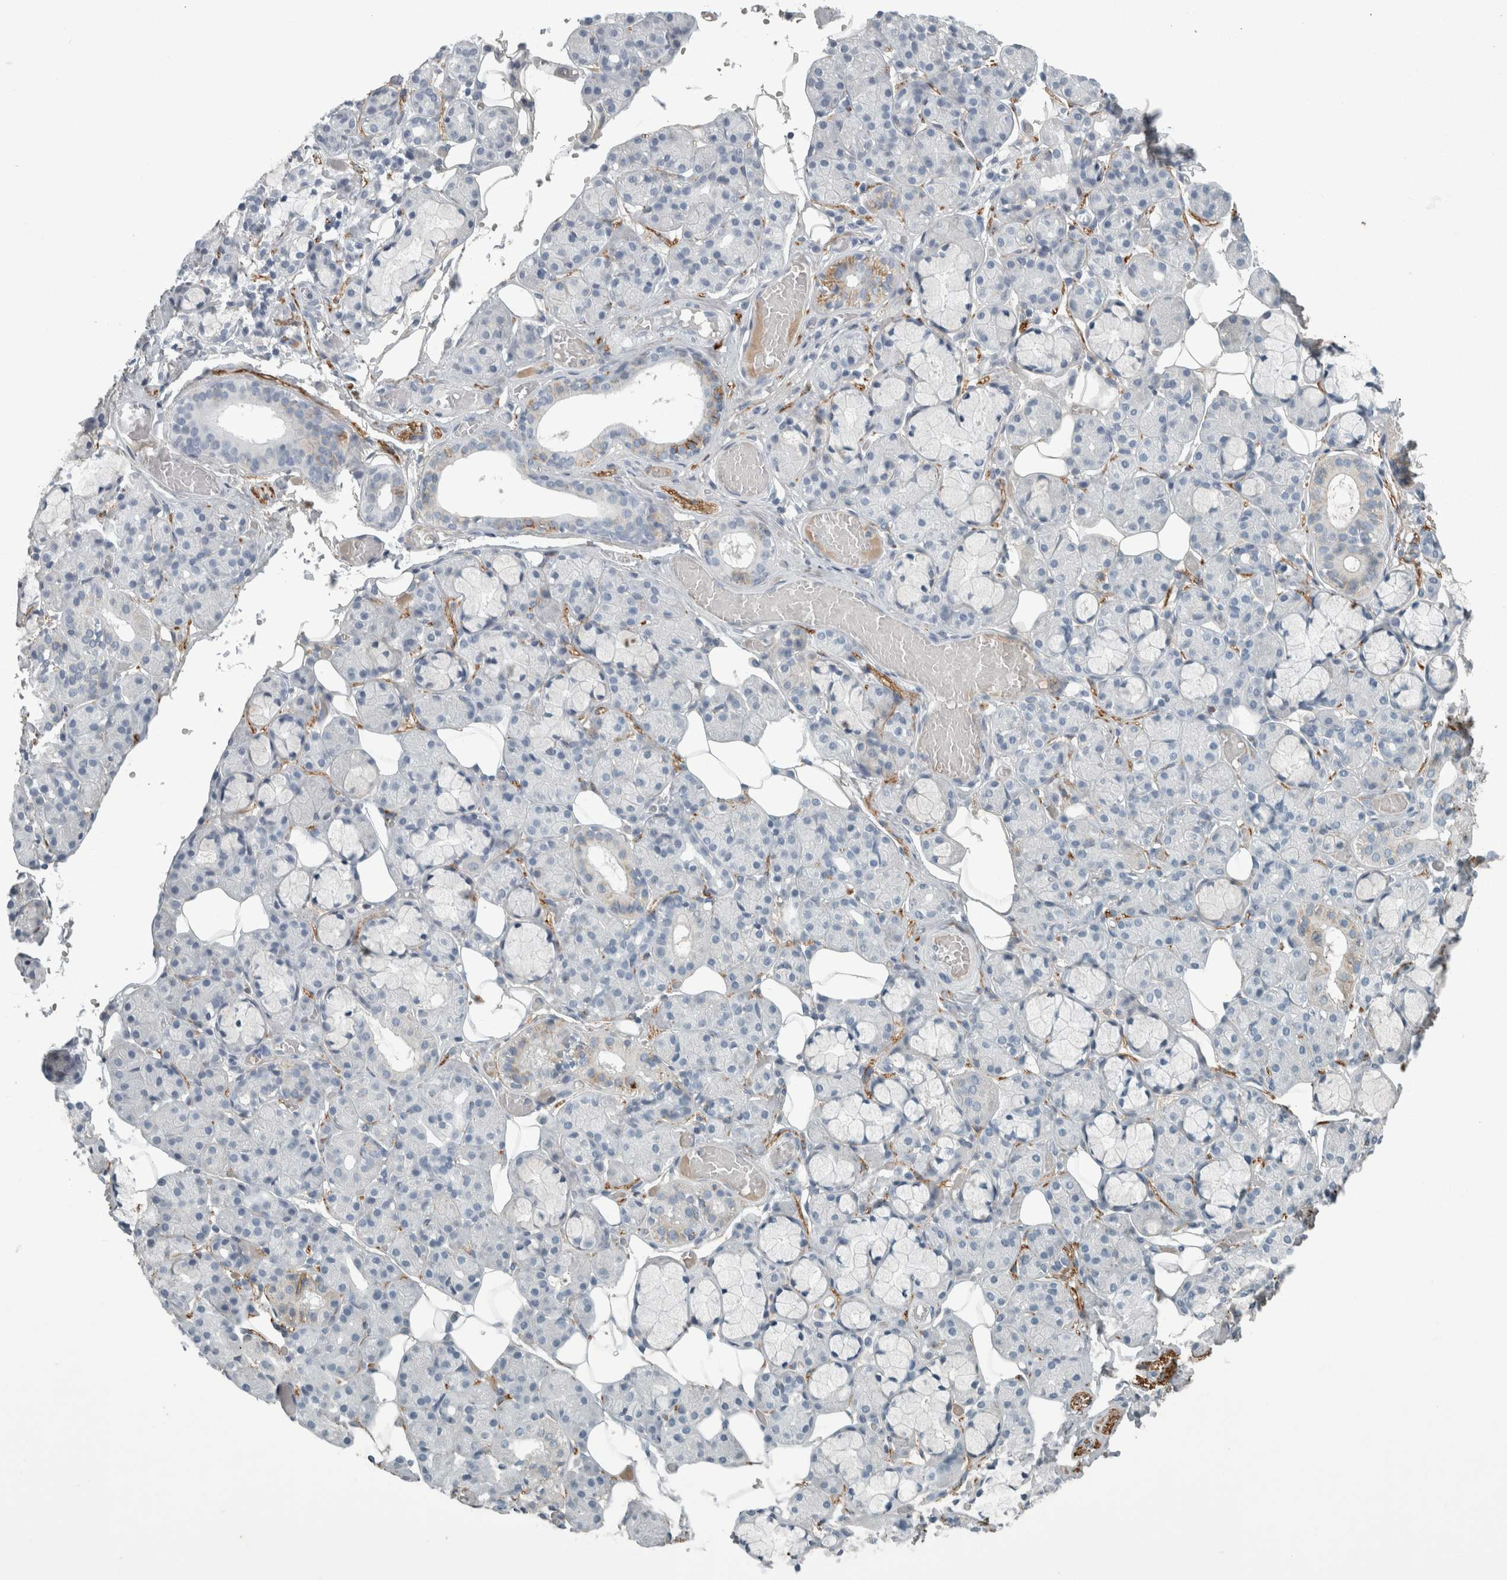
{"staining": {"intensity": "negative", "quantity": "none", "location": "none"}, "tissue": "salivary gland", "cell_type": "Glandular cells", "image_type": "normal", "snomed": [{"axis": "morphology", "description": "Normal tissue, NOS"}, {"axis": "topography", "description": "Salivary gland"}], "caption": "DAB (3,3'-diaminobenzidine) immunohistochemical staining of unremarkable human salivary gland exhibits no significant expression in glandular cells.", "gene": "CHL1", "patient": {"sex": "male", "age": 63}}